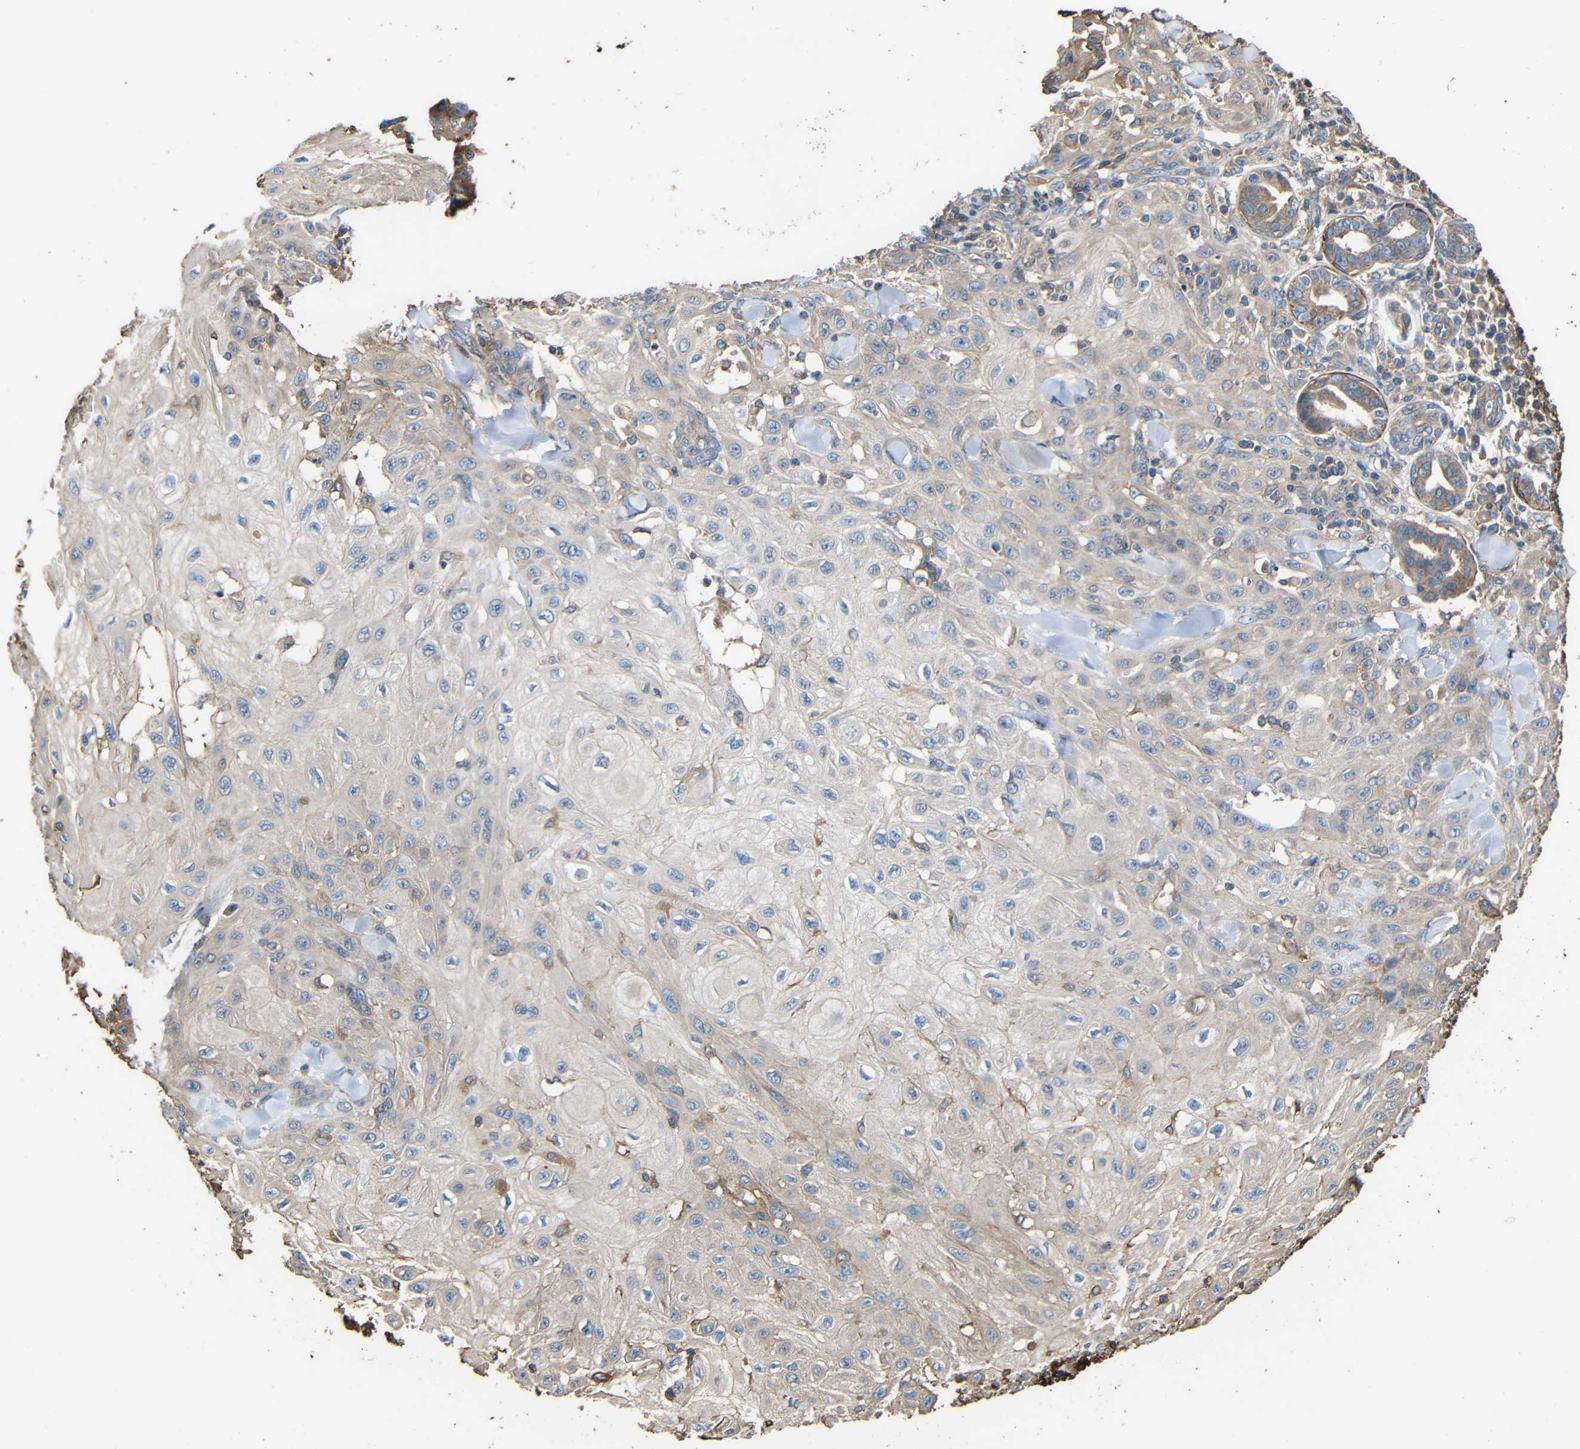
{"staining": {"intensity": "weak", "quantity": "25%-75%", "location": "cytoplasmic/membranous"}, "tissue": "skin cancer", "cell_type": "Tumor cells", "image_type": "cancer", "snomed": [{"axis": "morphology", "description": "Squamous cell carcinoma, NOS"}, {"axis": "topography", "description": "Skin"}], "caption": "Human skin cancer (squamous cell carcinoma) stained for a protein (brown) exhibits weak cytoplasmic/membranous positive positivity in approximately 25%-75% of tumor cells.", "gene": "RHOT2", "patient": {"sex": "male", "age": 24}}